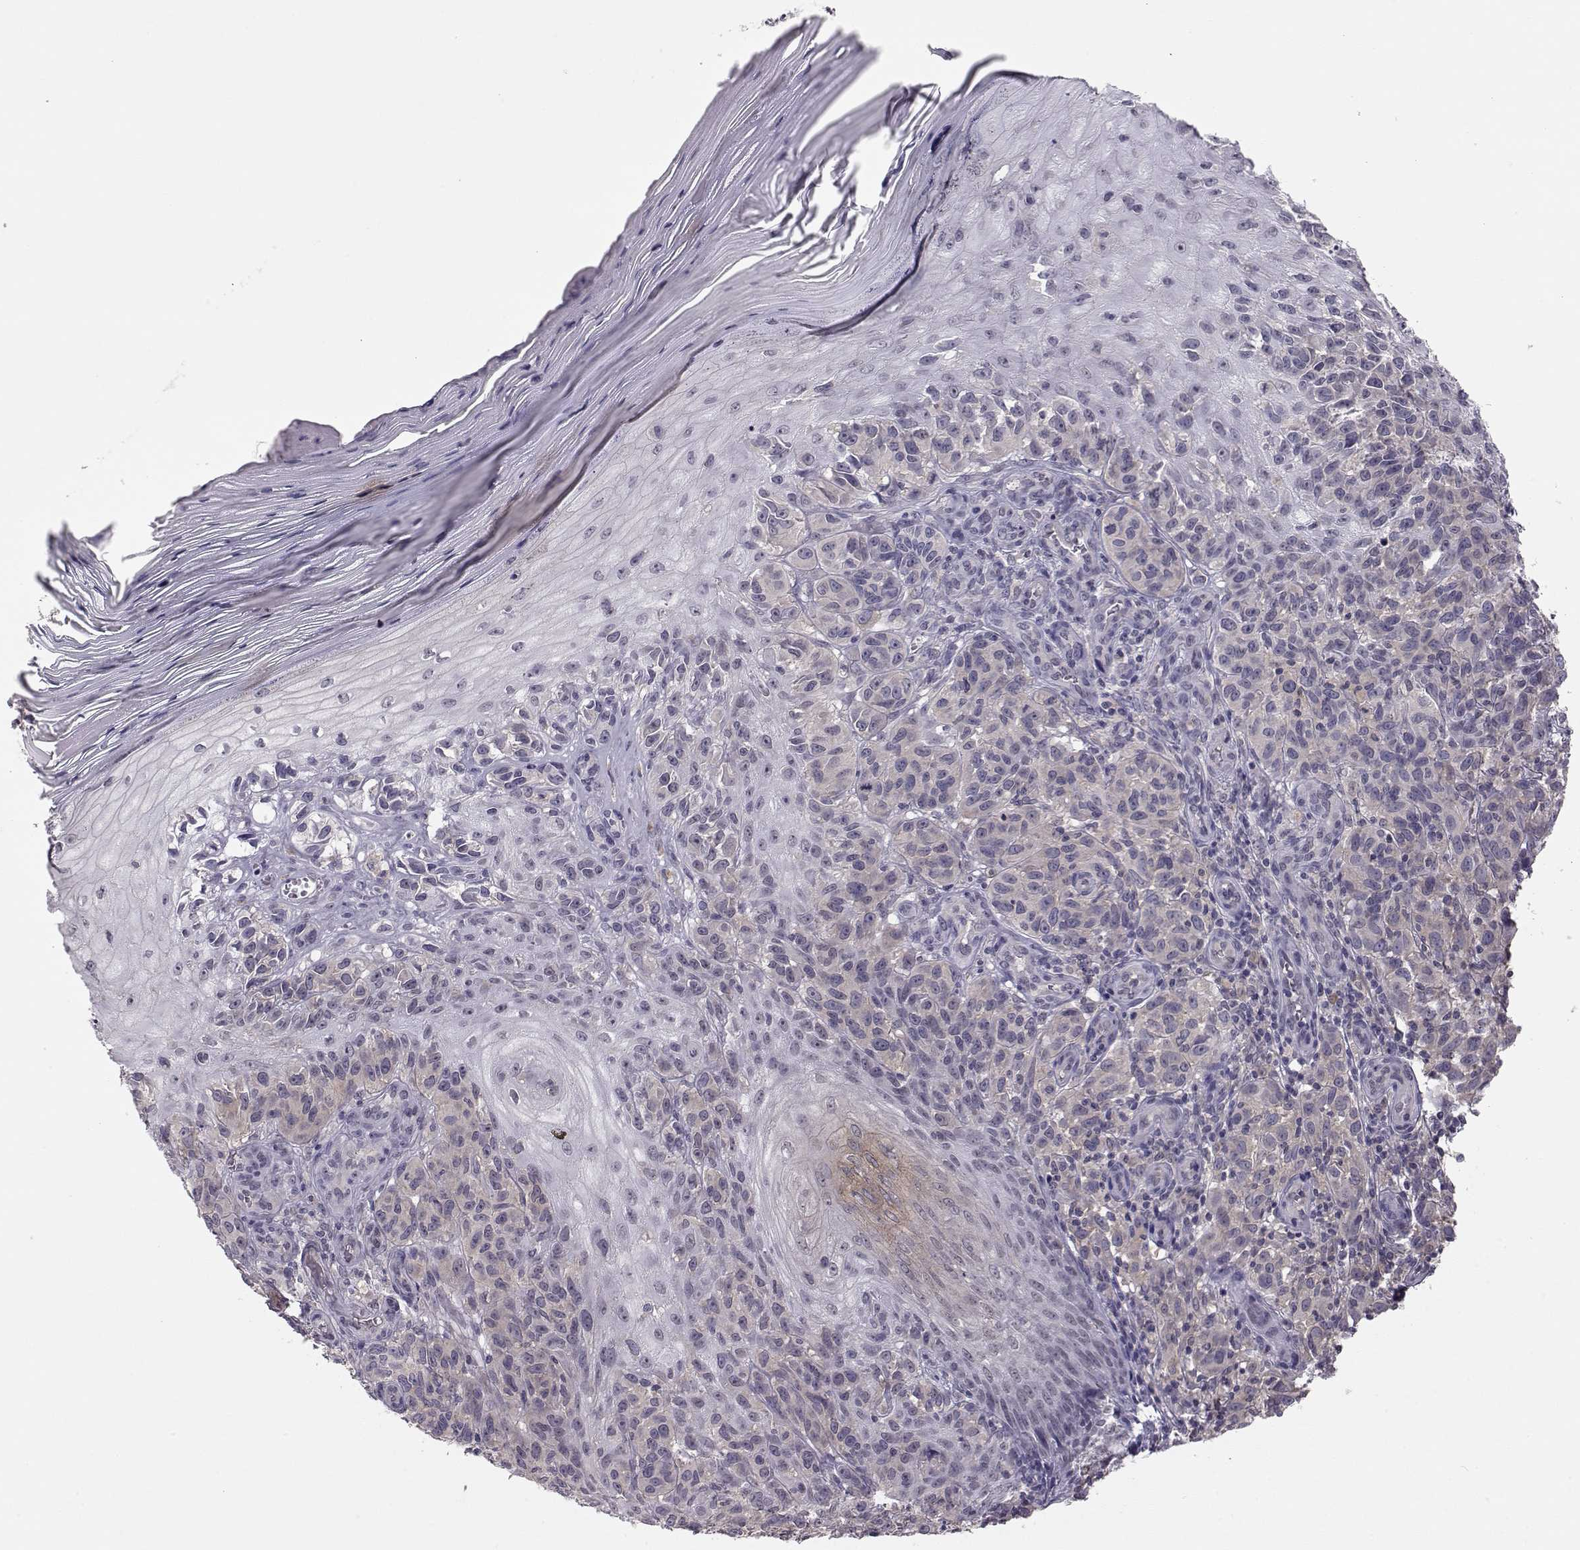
{"staining": {"intensity": "negative", "quantity": "none", "location": "none"}, "tissue": "melanoma", "cell_type": "Tumor cells", "image_type": "cancer", "snomed": [{"axis": "morphology", "description": "Malignant melanoma, NOS"}, {"axis": "topography", "description": "Skin"}], "caption": "DAB (3,3'-diaminobenzidine) immunohistochemical staining of human malignant melanoma demonstrates no significant staining in tumor cells.", "gene": "KIF13B", "patient": {"sex": "female", "age": 53}}